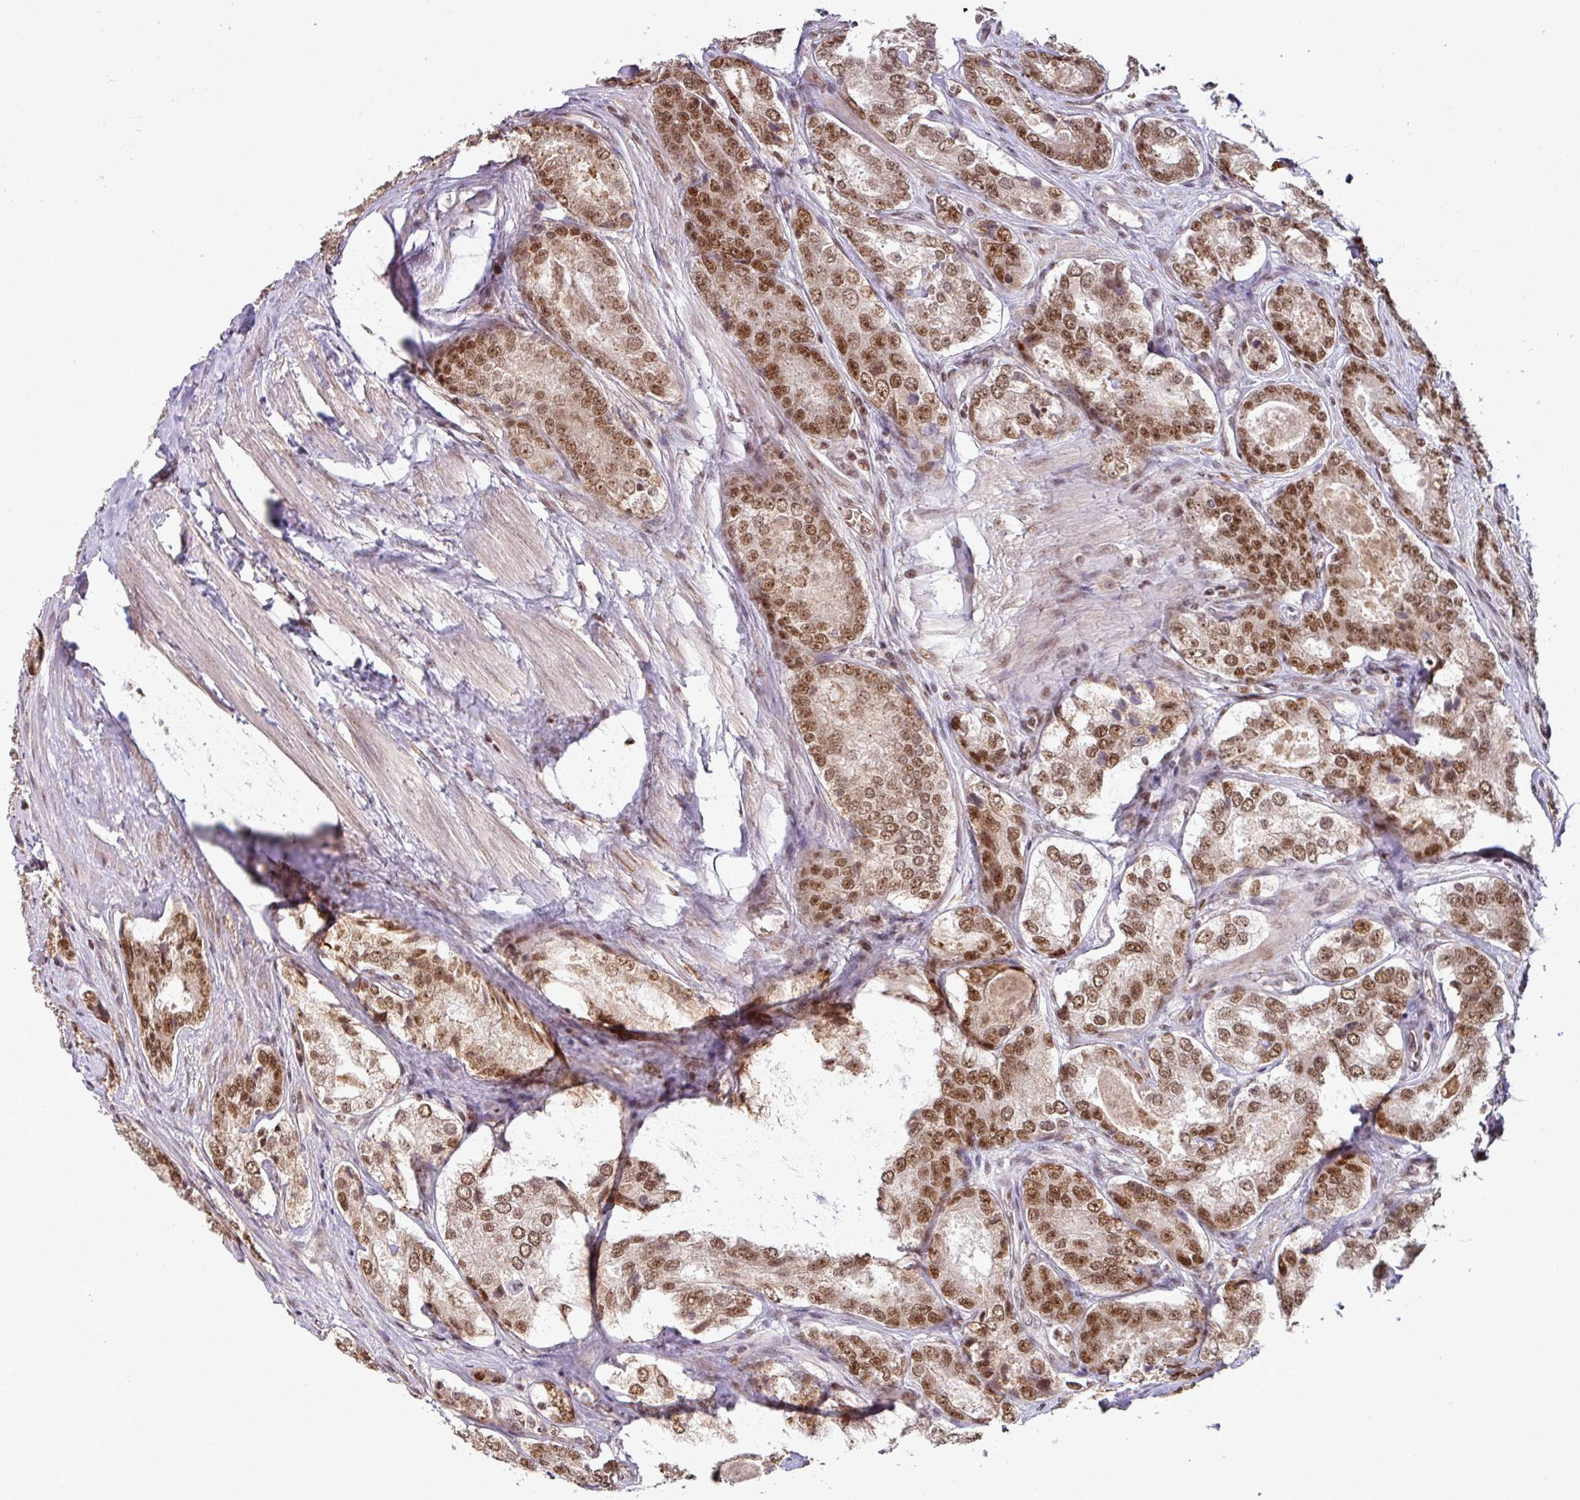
{"staining": {"intensity": "moderate", "quantity": ">75%", "location": "nuclear"}, "tissue": "prostate cancer", "cell_type": "Tumor cells", "image_type": "cancer", "snomed": [{"axis": "morphology", "description": "Adenocarcinoma, Low grade"}, {"axis": "topography", "description": "Prostate"}], "caption": "DAB immunohistochemical staining of prostate cancer displays moderate nuclear protein expression in about >75% of tumor cells.", "gene": "PHF23", "patient": {"sex": "male", "age": 68}}